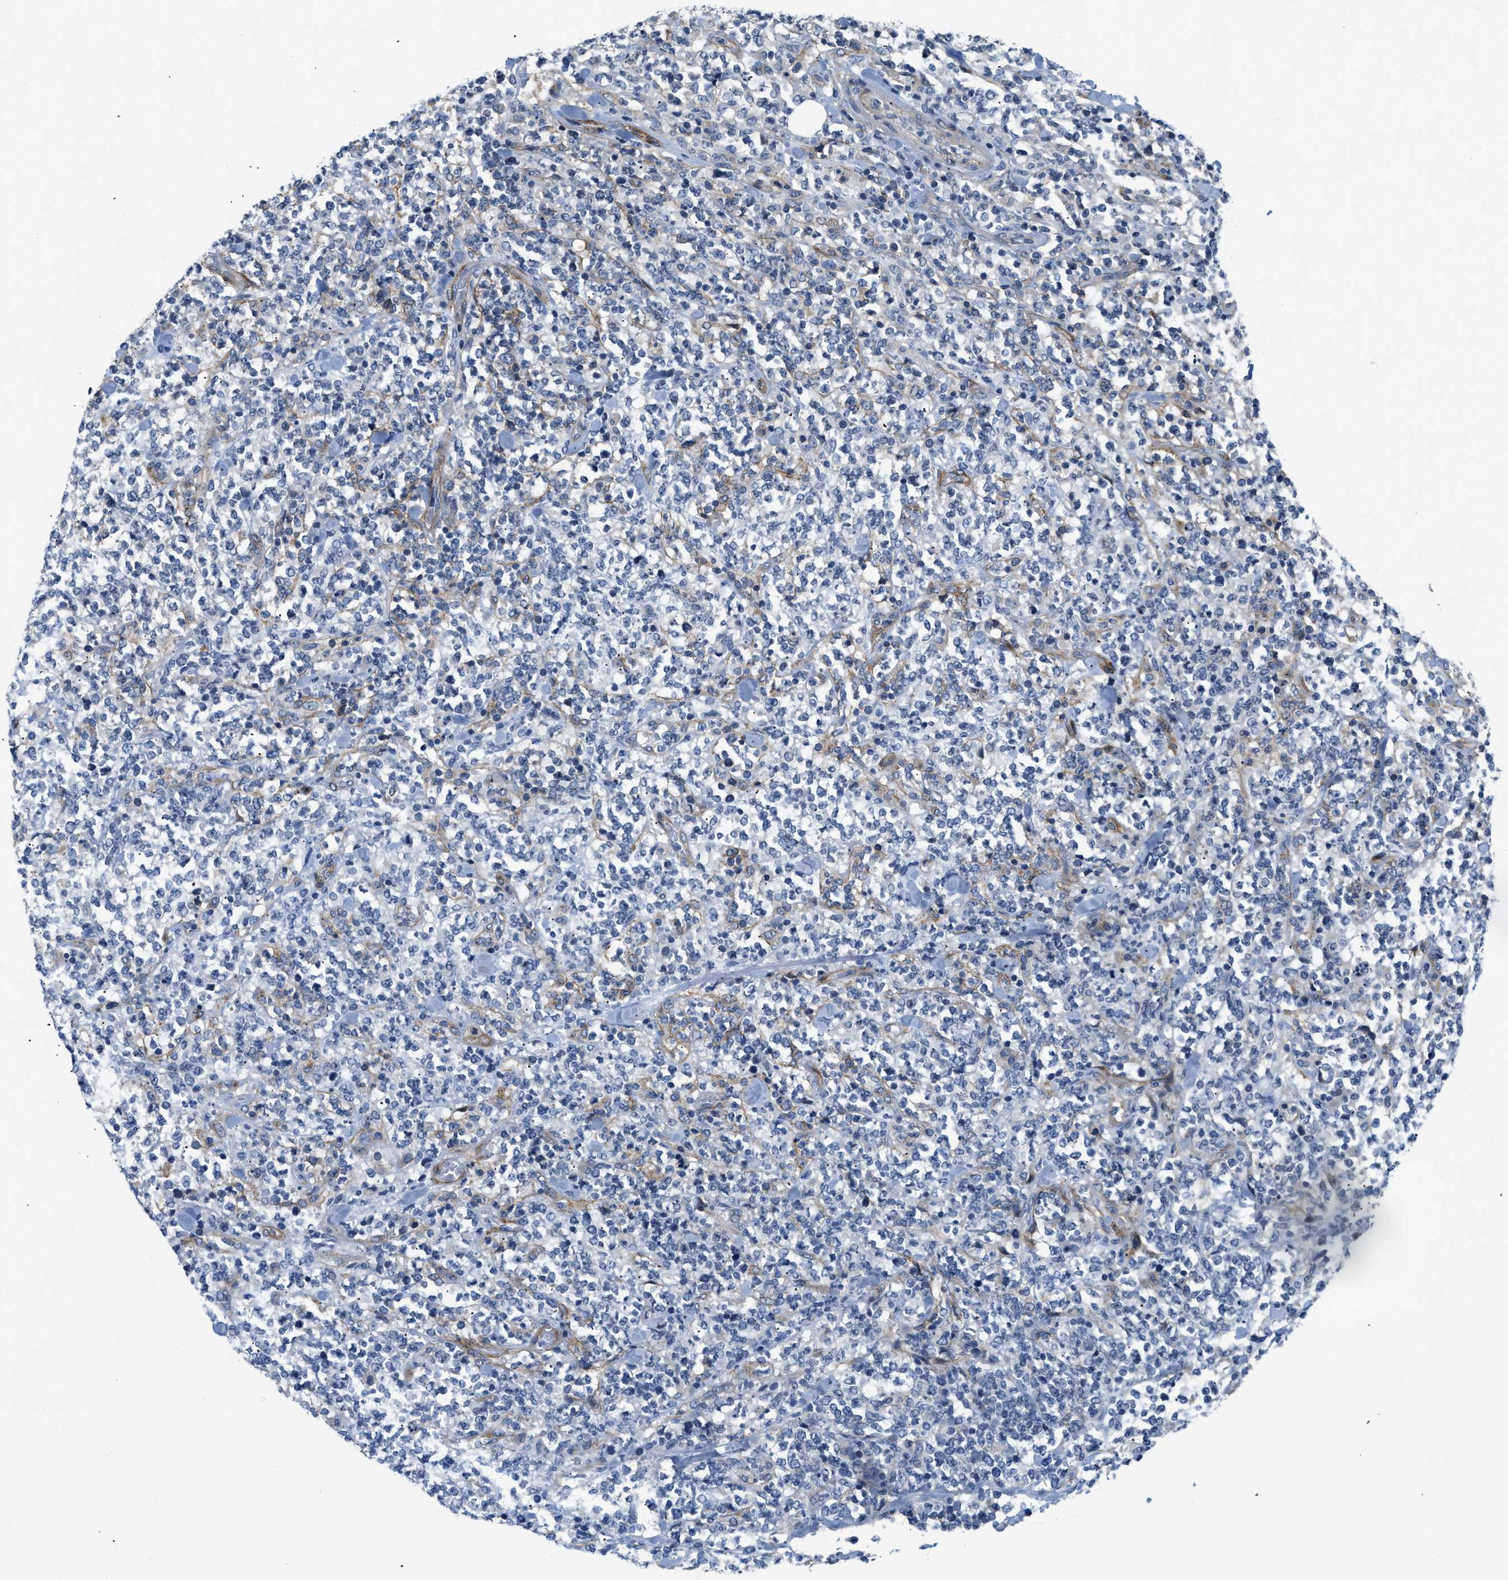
{"staining": {"intensity": "negative", "quantity": "none", "location": "none"}, "tissue": "lymphoma", "cell_type": "Tumor cells", "image_type": "cancer", "snomed": [{"axis": "morphology", "description": "Malignant lymphoma, non-Hodgkin's type, High grade"}, {"axis": "topography", "description": "Soft tissue"}], "caption": "Protein analysis of high-grade malignant lymphoma, non-Hodgkin's type exhibits no significant staining in tumor cells. Brightfield microscopy of immunohistochemistry stained with DAB (3,3'-diaminobenzidine) (brown) and hematoxylin (blue), captured at high magnification.", "gene": "PDGFRA", "patient": {"sex": "male", "age": 18}}